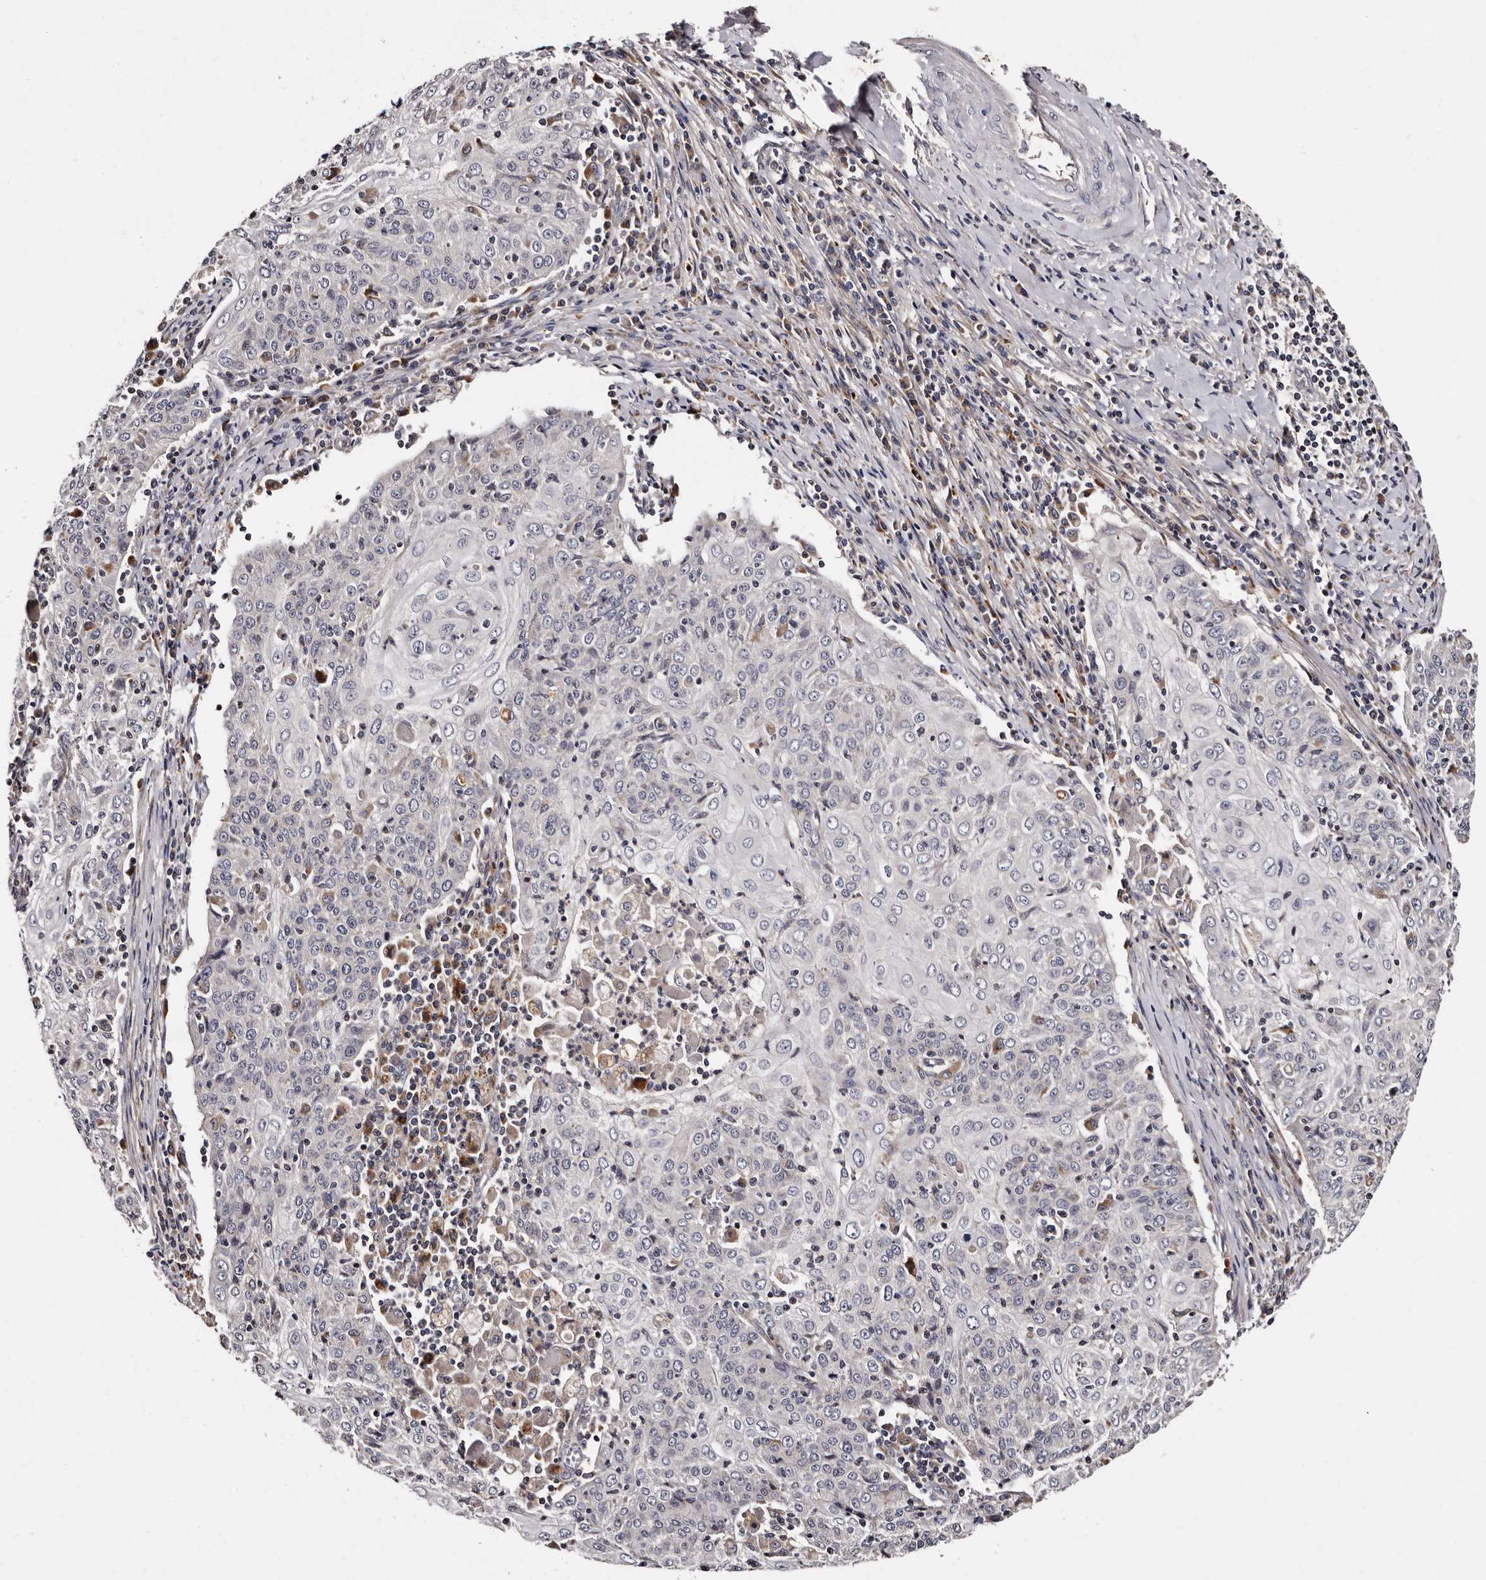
{"staining": {"intensity": "negative", "quantity": "none", "location": "none"}, "tissue": "cervical cancer", "cell_type": "Tumor cells", "image_type": "cancer", "snomed": [{"axis": "morphology", "description": "Squamous cell carcinoma, NOS"}, {"axis": "topography", "description": "Cervix"}], "caption": "Micrograph shows no protein staining in tumor cells of cervical squamous cell carcinoma tissue.", "gene": "ADCK5", "patient": {"sex": "female", "age": 48}}